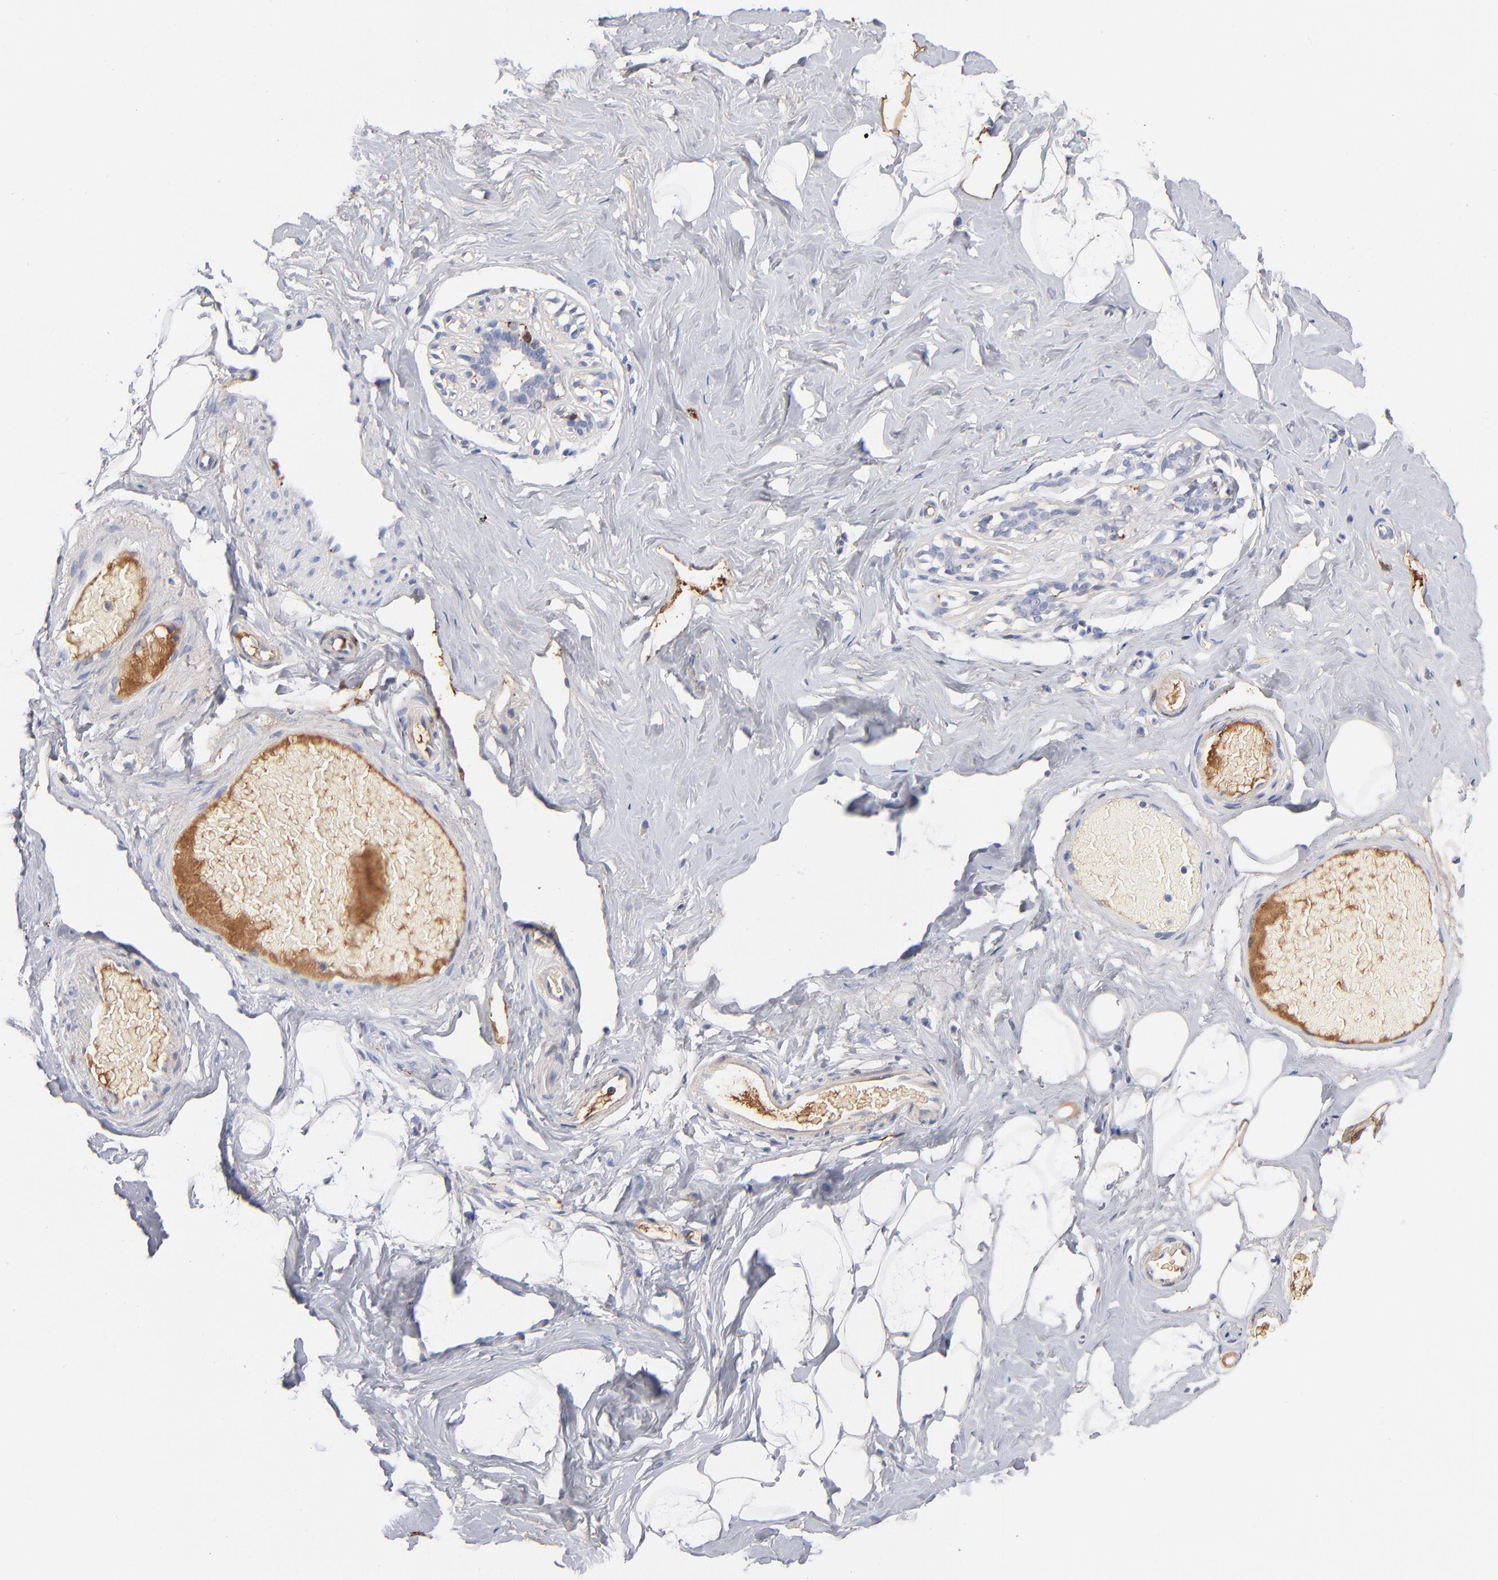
{"staining": {"intensity": "negative", "quantity": "none", "location": "none"}, "tissue": "breast", "cell_type": "Adipocytes", "image_type": "normal", "snomed": [{"axis": "morphology", "description": "Normal tissue, NOS"}, {"axis": "topography", "description": "Breast"}, {"axis": "topography", "description": "Soft tissue"}], "caption": "DAB immunohistochemical staining of normal breast exhibits no significant staining in adipocytes.", "gene": "APOH", "patient": {"sex": "female", "age": 75}}